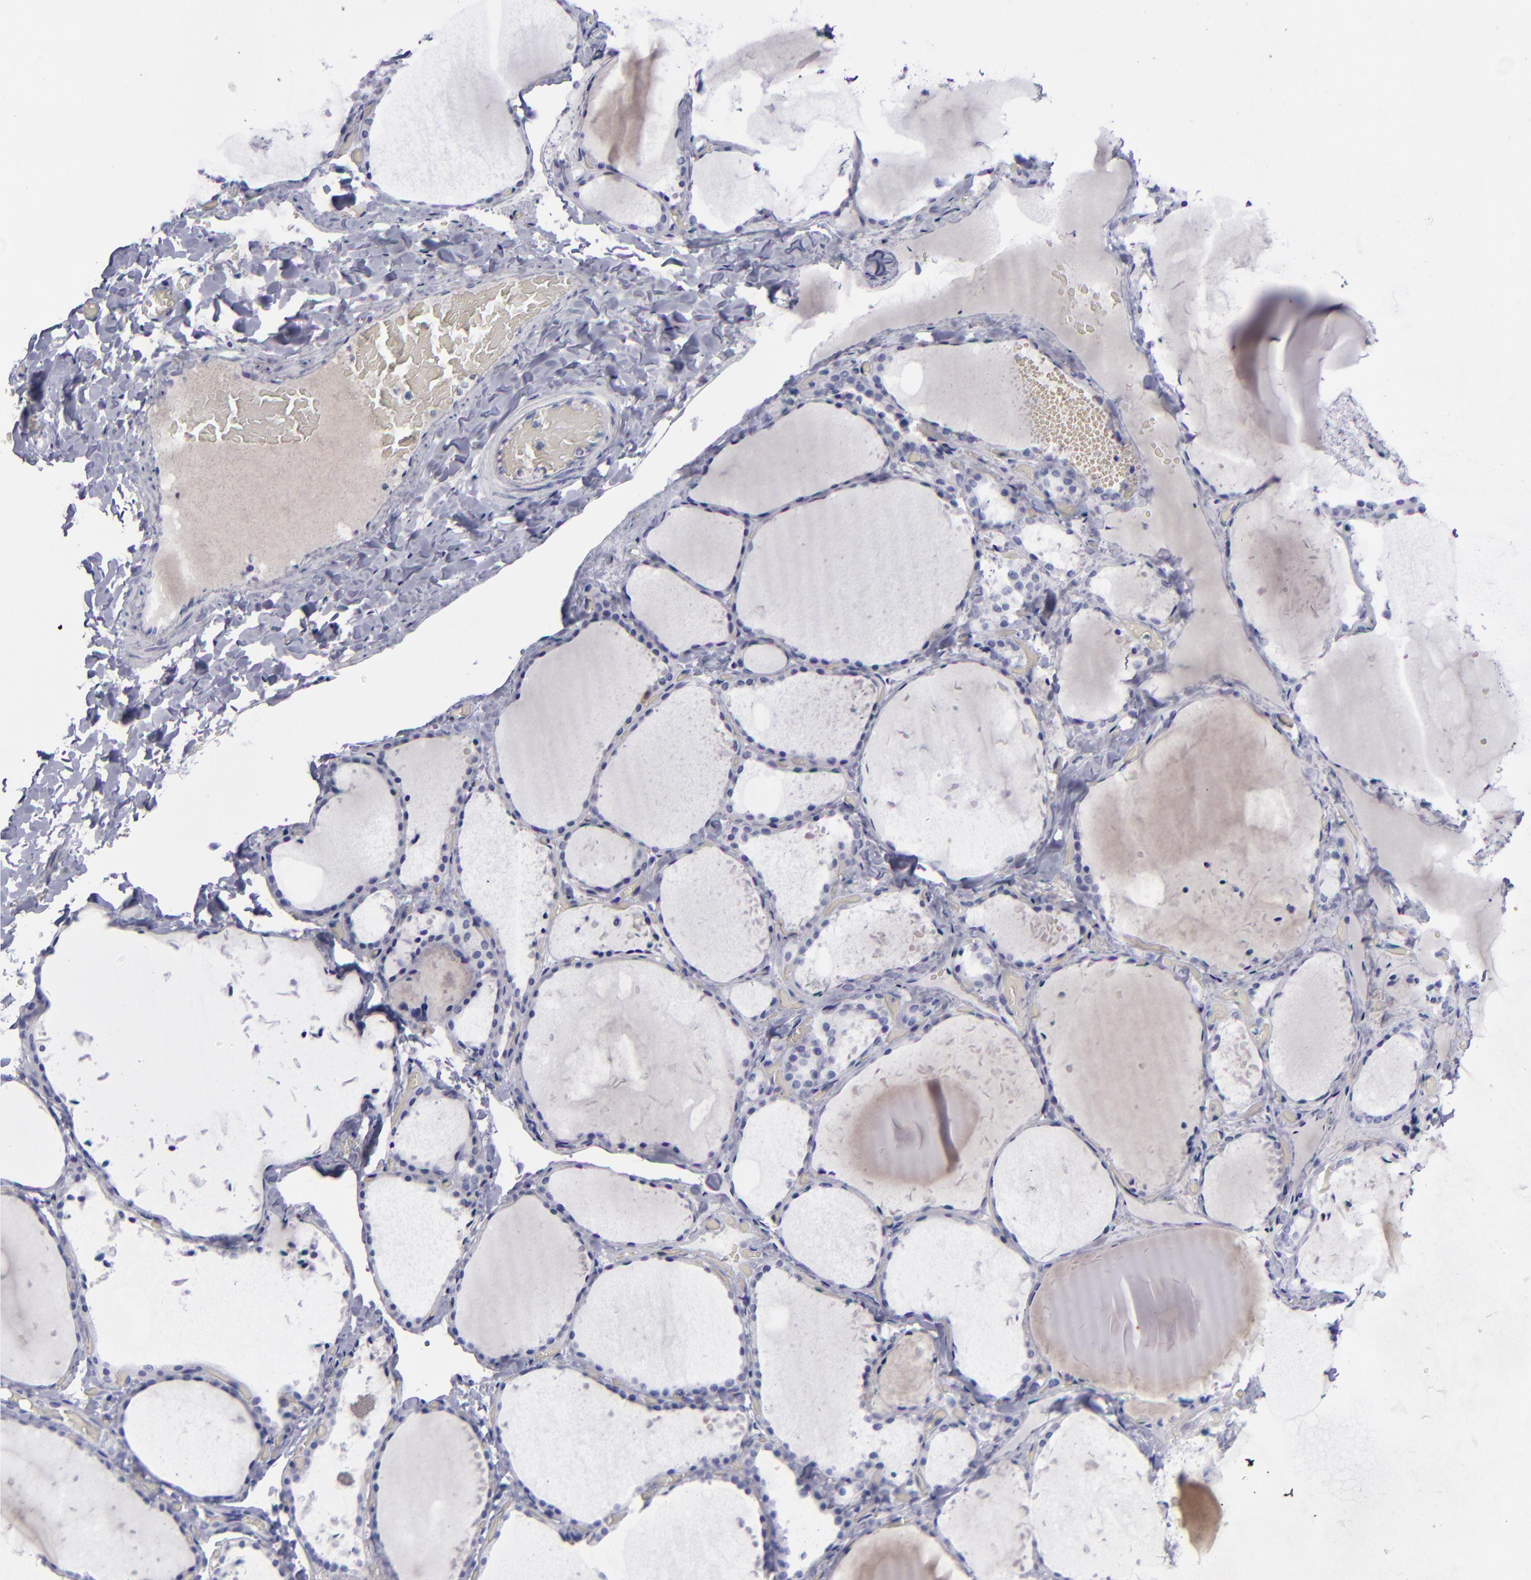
{"staining": {"intensity": "negative", "quantity": "none", "location": "none"}, "tissue": "thyroid gland", "cell_type": "Glandular cells", "image_type": "normal", "snomed": [{"axis": "morphology", "description": "Normal tissue, NOS"}, {"axis": "topography", "description": "Thyroid gland"}], "caption": "DAB immunohistochemical staining of unremarkable human thyroid gland displays no significant expression in glandular cells. (DAB immunohistochemistry (IHC) visualized using brightfield microscopy, high magnification).", "gene": "AURKA", "patient": {"sex": "female", "age": 22}}